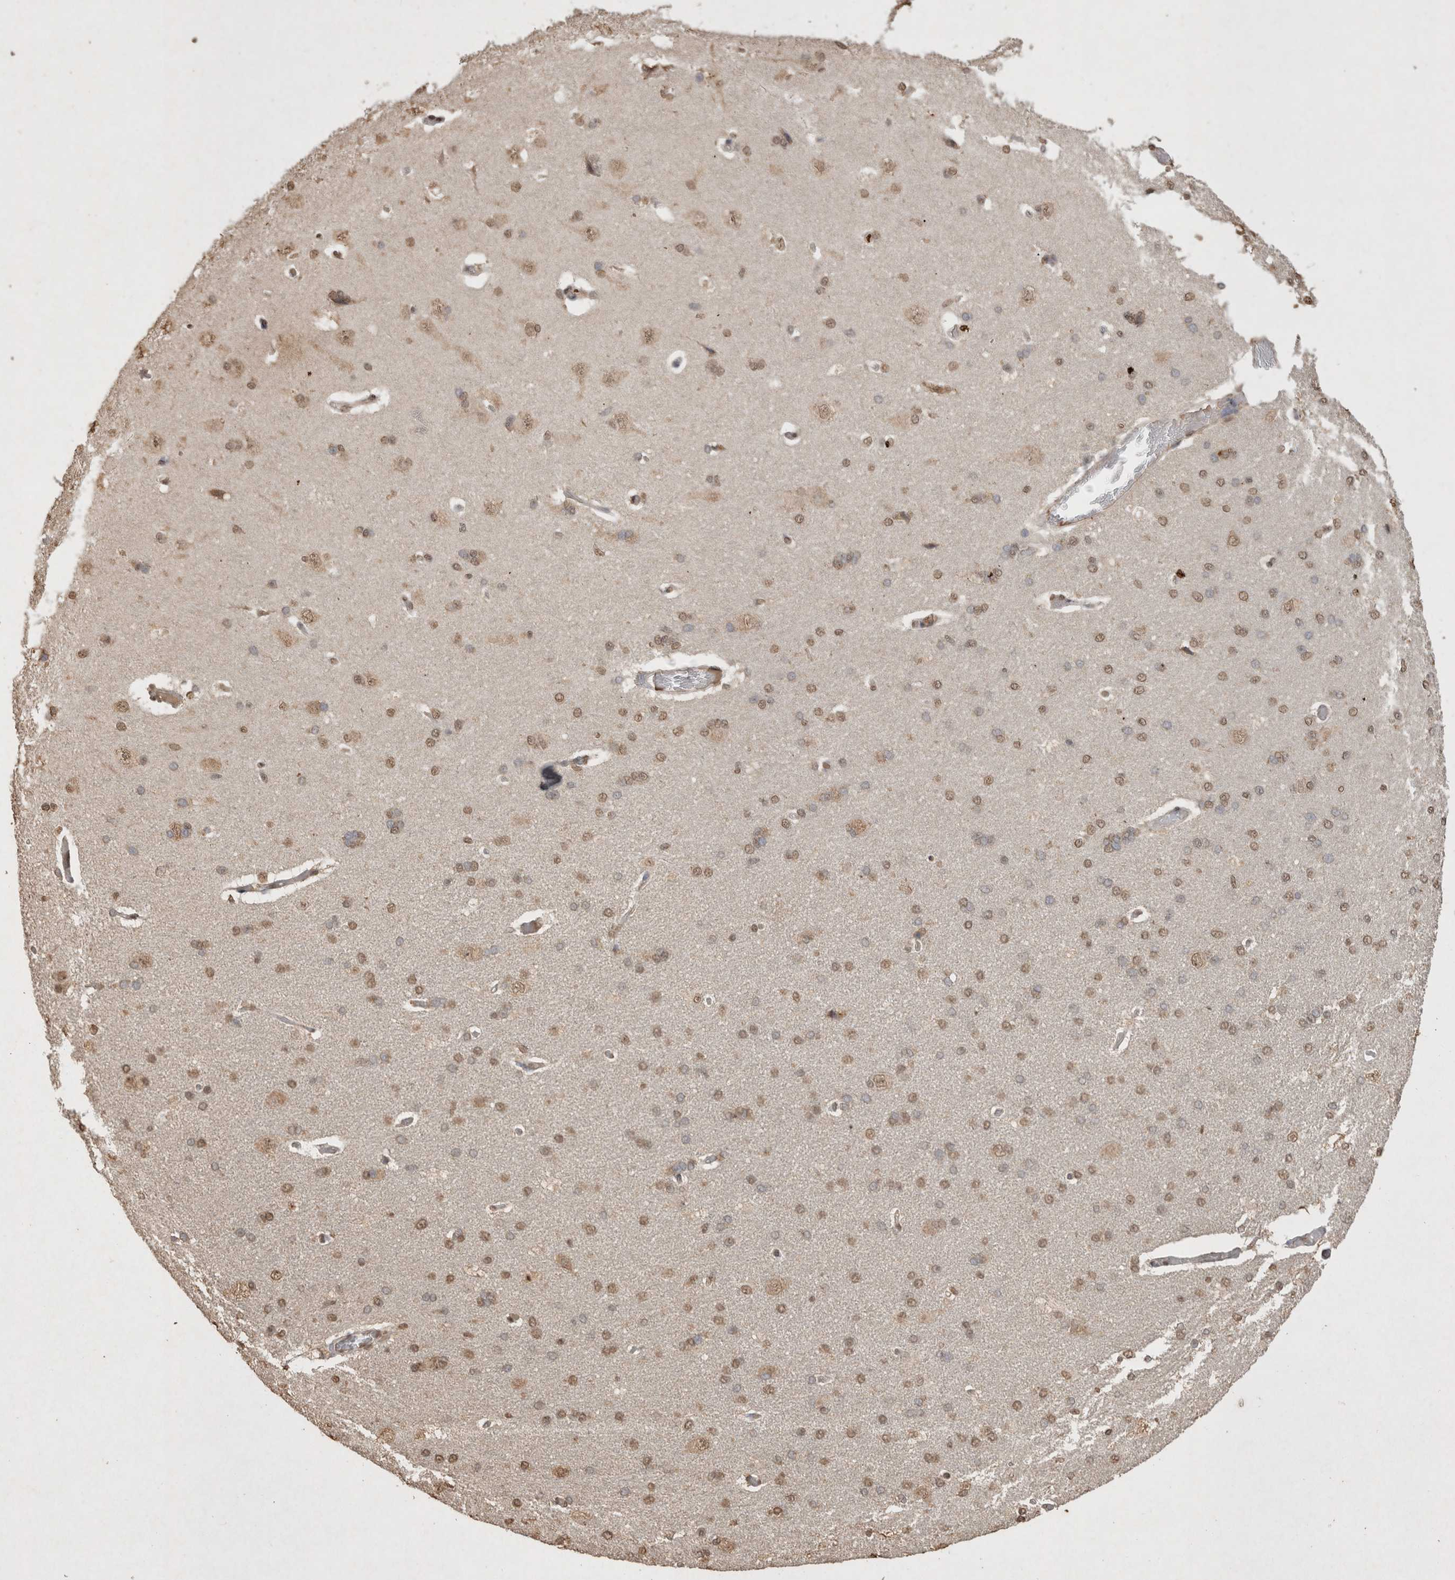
{"staining": {"intensity": "moderate", "quantity": "25%-75%", "location": "cytoplasmic/membranous"}, "tissue": "cerebral cortex", "cell_type": "Endothelial cells", "image_type": "normal", "snomed": [{"axis": "morphology", "description": "Normal tissue, NOS"}, {"axis": "topography", "description": "Cerebral cortex"}], "caption": "The micrograph shows staining of benign cerebral cortex, revealing moderate cytoplasmic/membranous protein expression (brown color) within endothelial cells. (Stains: DAB in brown, nuclei in blue, Microscopy: brightfield microscopy at high magnification).", "gene": "MLX", "patient": {"sex": "male", "age": 62}}